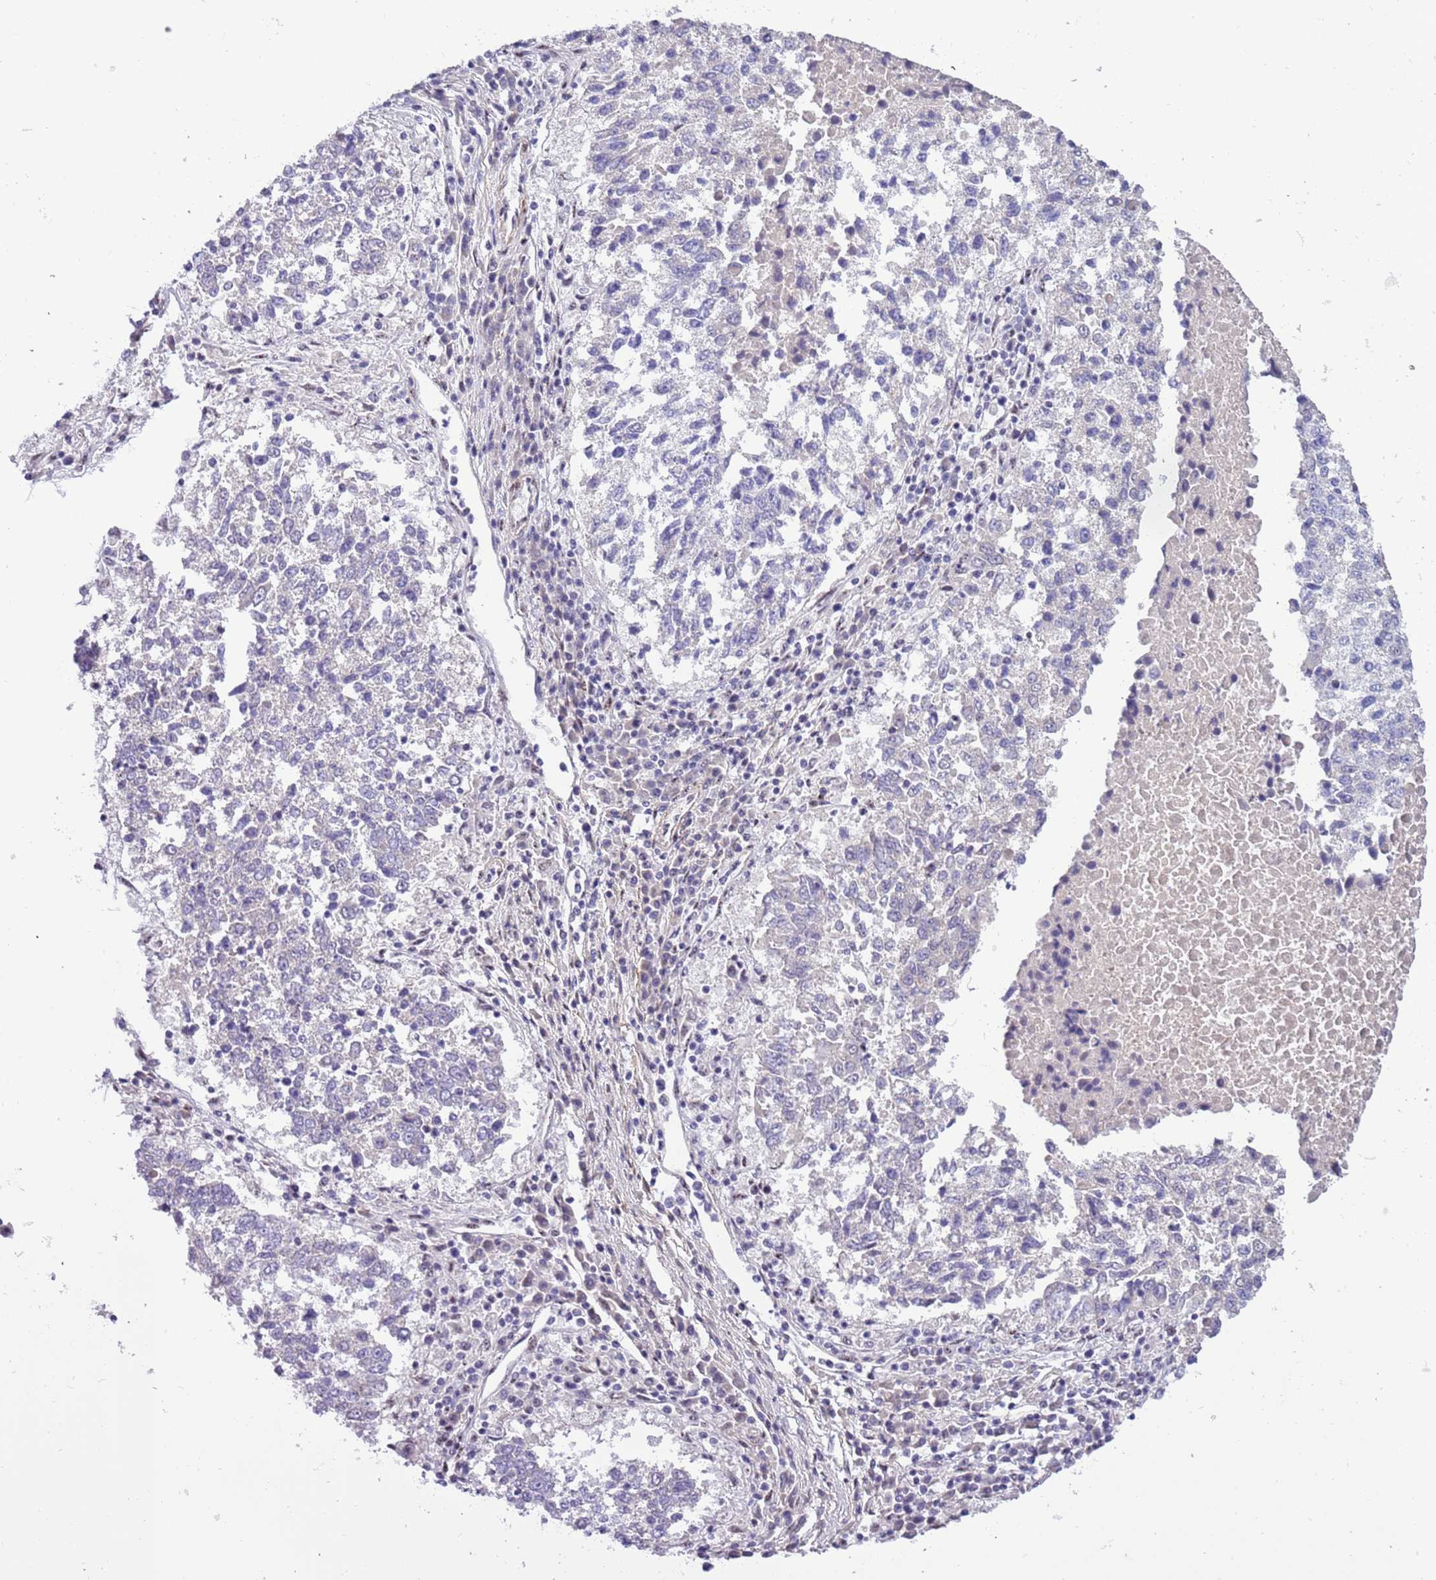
{"staining": {"intensity": "negative", "quantity": "none", "location": "none"}, "tissue": "lung cancer", "cell_type": "Tumor cells", "image_type": "cancer", "snomed": [{"axis": "morphology", "description": "Squamous cell carcinoma, NOS"}, {"axis": "topography", "description": "Lung"}], "caption": "This is an immunohistochemistry (IHC) micrograph of lung cancer. There is no expression in tumor cells.", "gene": "PLEKHH1", "patient": {"sex": "male", "age": 73}}